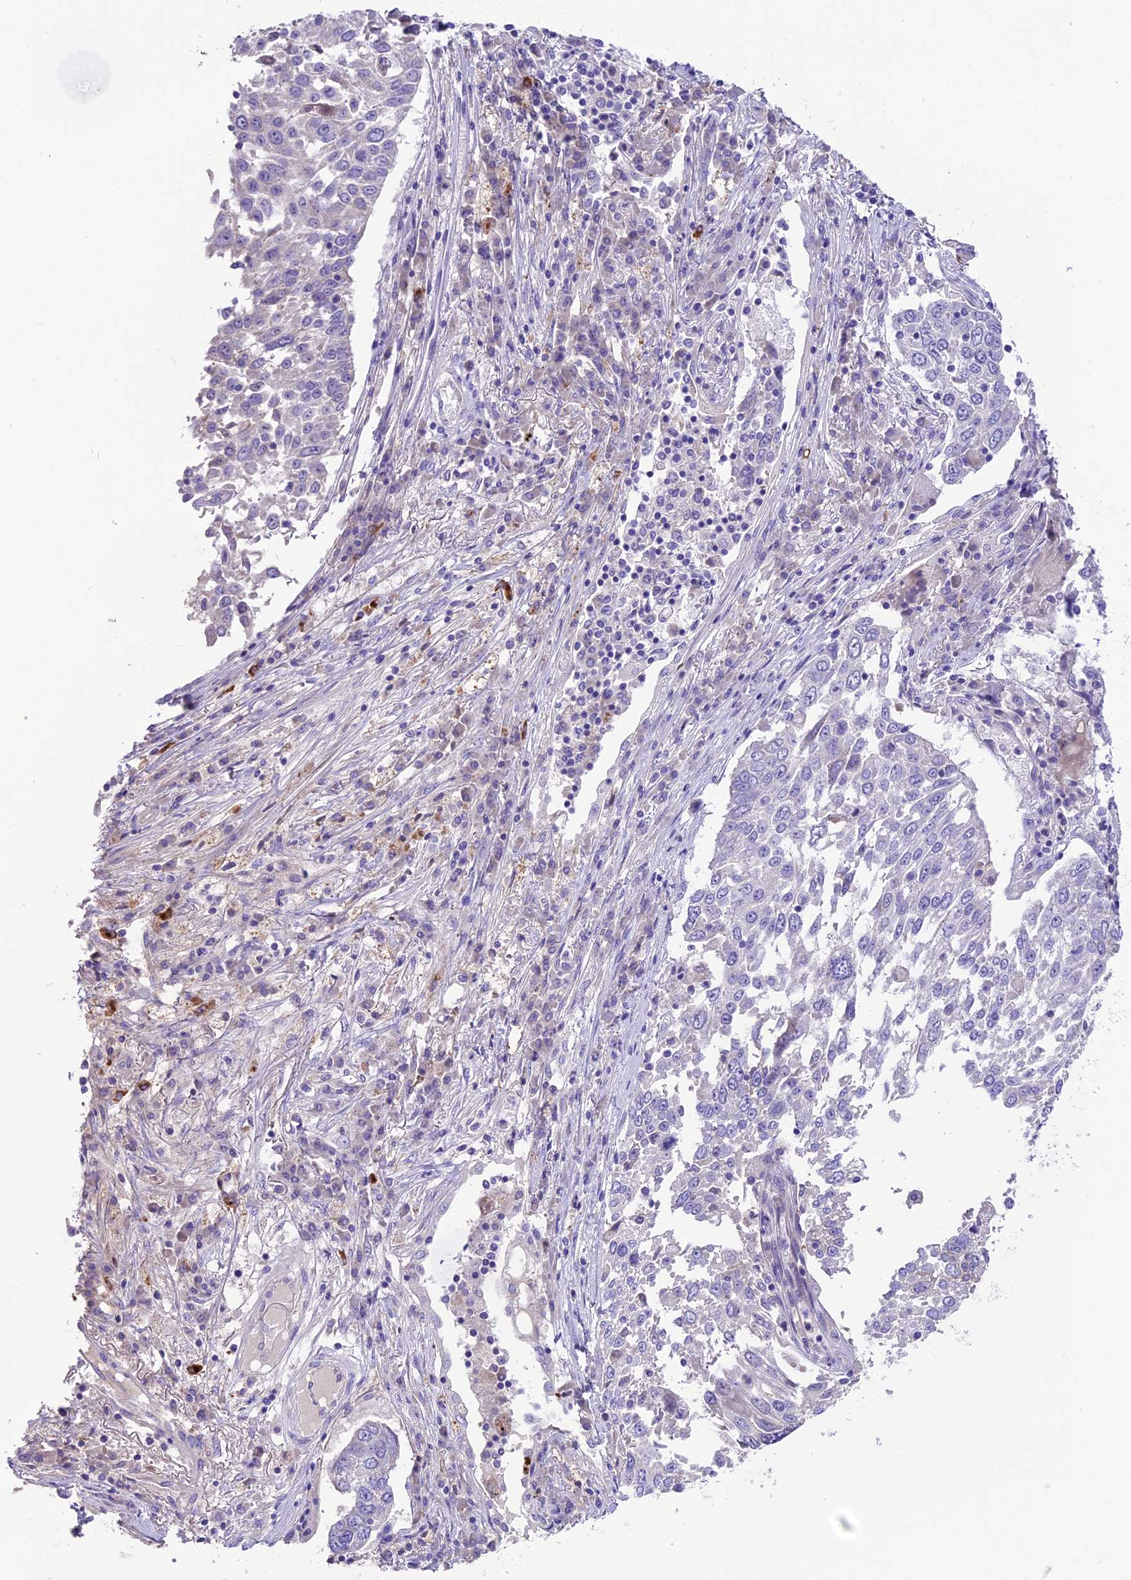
{"staining": {"intensity": "negative", "quantity": "none", "location": "none"}, "tissue": "lung cancer", "cell_type": "Tumor cells", "image_type": "cancer", "snomed": [{"axis": "morphology", "description": "Squamous cell carcinoma, NOS"}, {"axis": "topography", "description": "Lung"}], "caption": "A micrograph of lung cancer (squamous cell carcinoma) stained for a protein reveals no brown staining in tumor cells.", "gene": "CD99L2", "patient": {"sex": "male", "age": 65}}